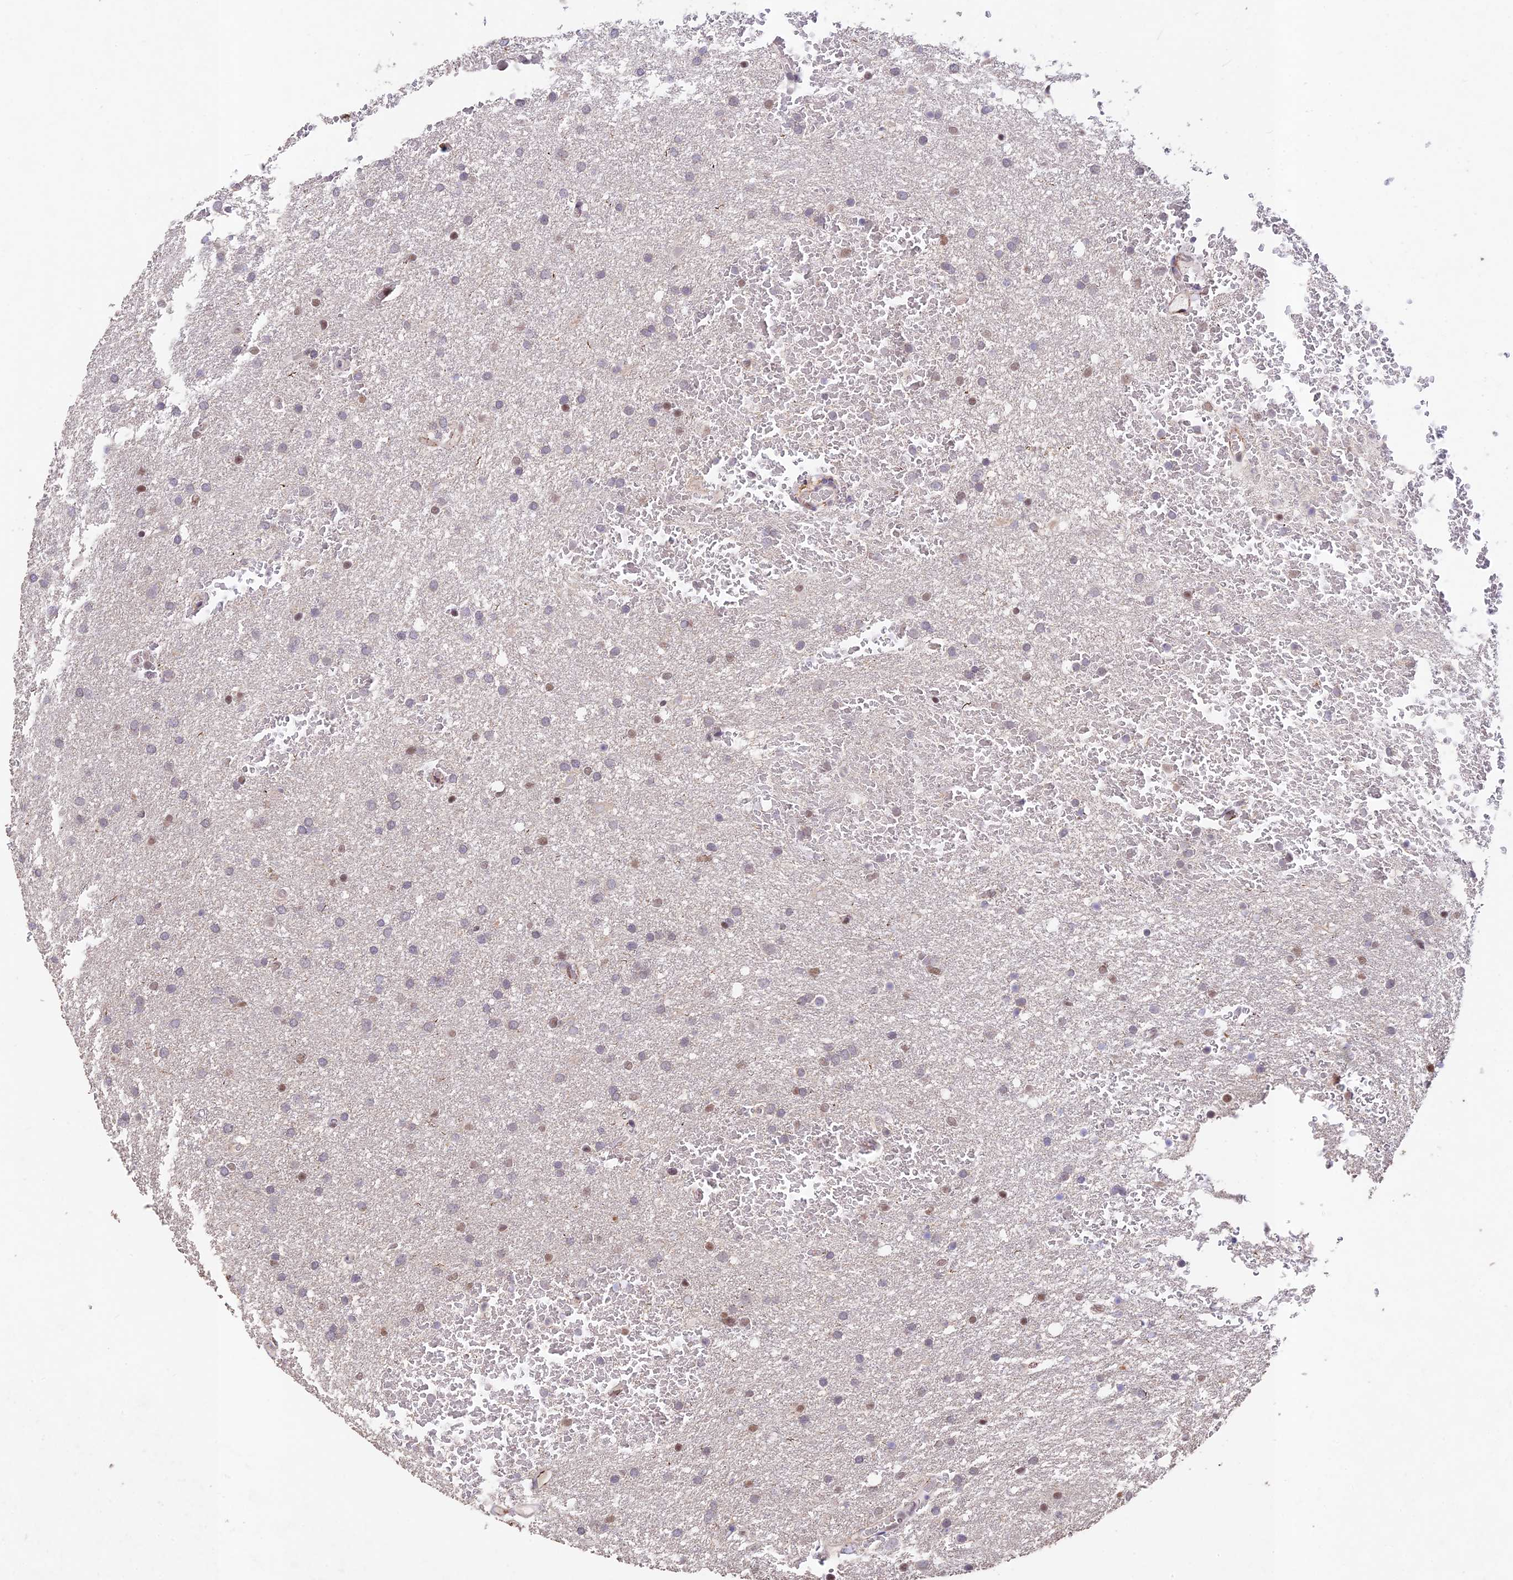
{"staining": {"intensity": "moderate", "quantity": "<25%", "location": "nuclear"}, "tissue": "glioma", "cell_type": "Tumor cells", "image_type": "cancer", "snomed": [{"axis": "morphology", "description": "Glioma, malignant, High grade"}, {"axis": "topography", "description": "Cerebral cortex"}], "caption": "Human malignant glioma (high-grade) stained with a protein marker displays moderate staining in tumor cells.", "gene": "RAVER1", "patient": {"sex": "female", "age": 36}}